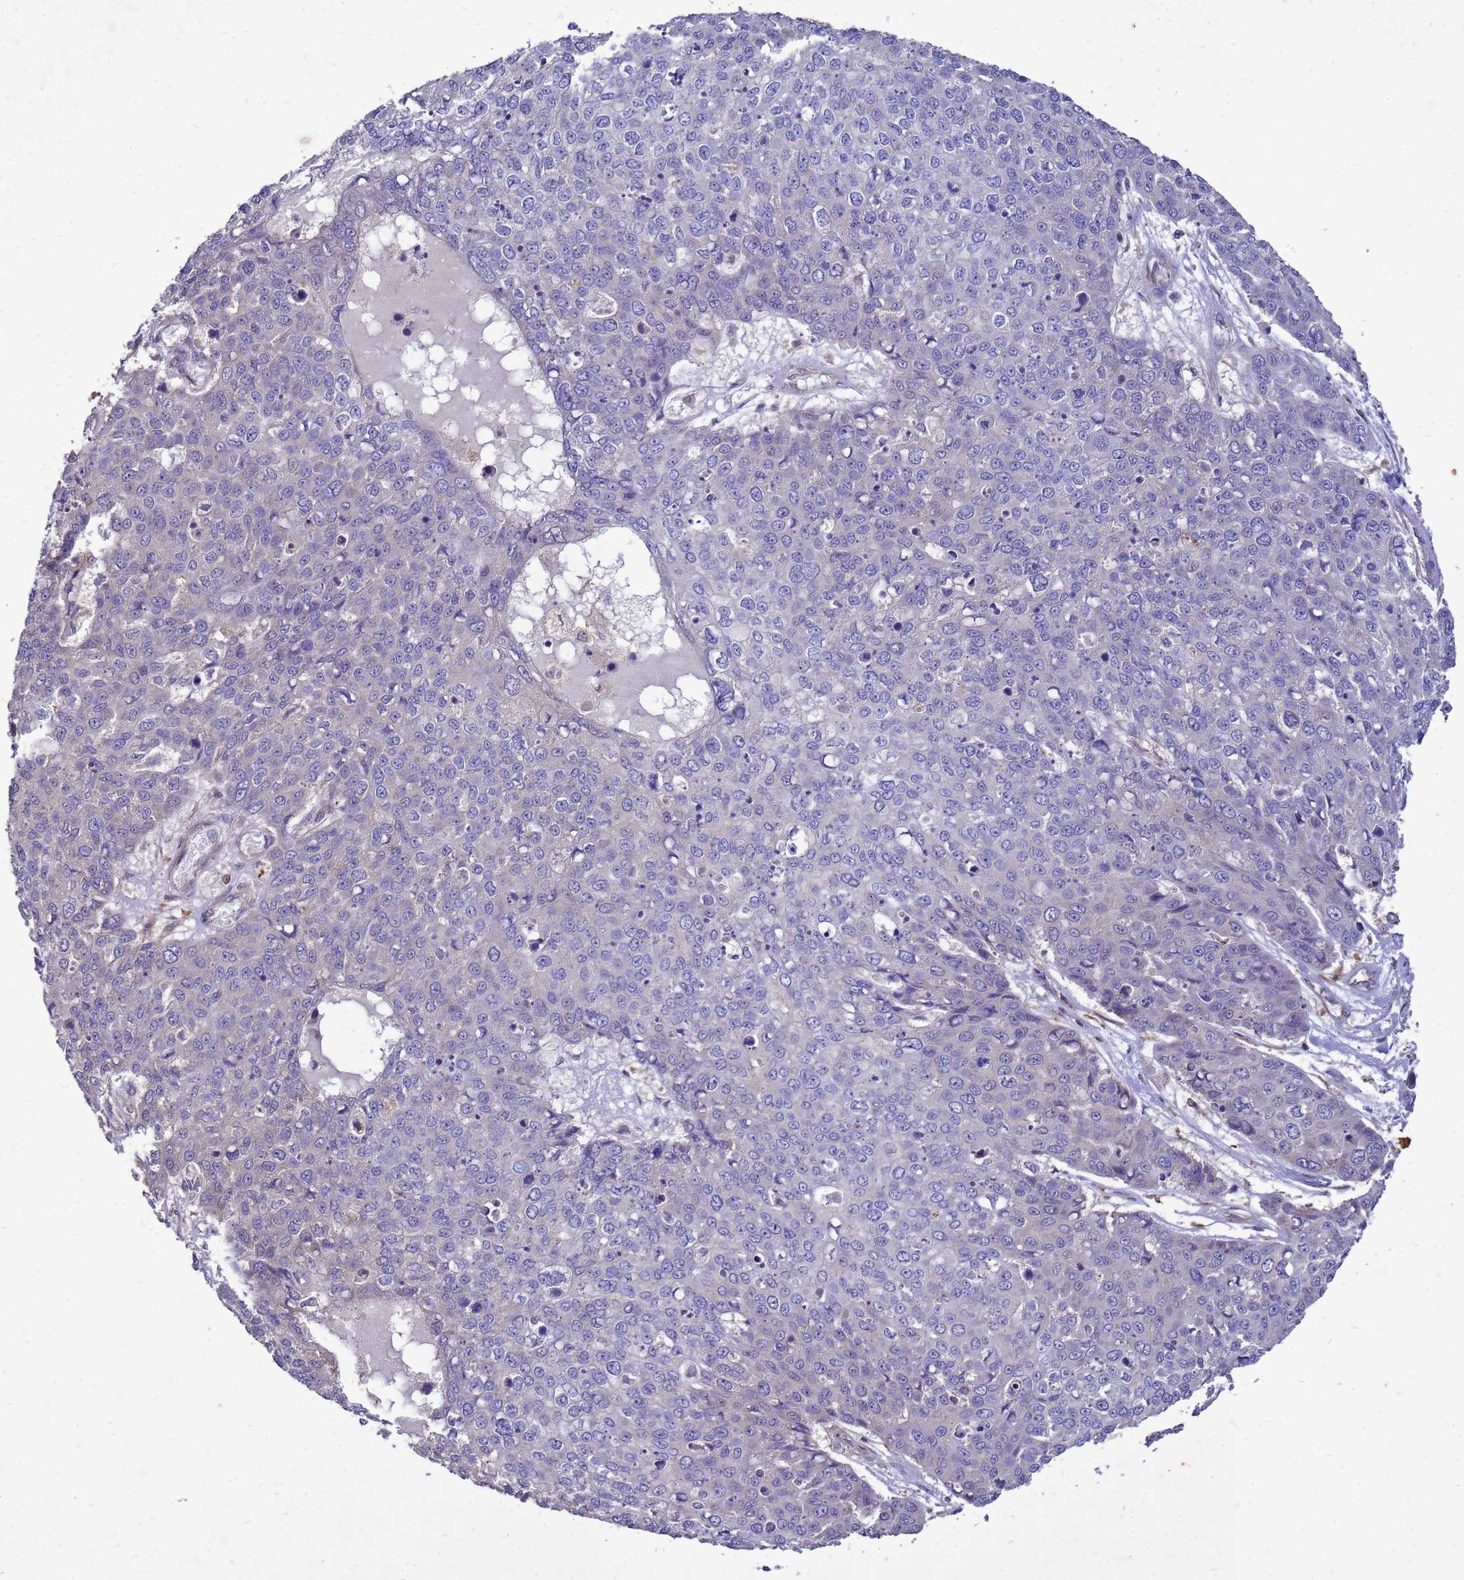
{"staining": {"intensity": "negative", "quantity": "none", "location": "none"}, "tissue": "skin cancer", "cell_type": "Tumor cells", "image_type": "cancer", "snomed": [{"axis": "morphology", "description": "Squamous cell carcinoma, NOS"}, {"axis": "topography", "description": "Skin"}], "caption": "Photomicrograph shows no significant protein staining in tumor cells of squamous cell carcinoma (skin). The staining was performed using DAB (3,3'-diaminobenzidine) to visualize the protein expression in brown, while the nuclei were stained in blue with hematoxylin (Magnification: 20x).", "gene": "RNF215", "patient": {"sex": "male", "age": 71}}